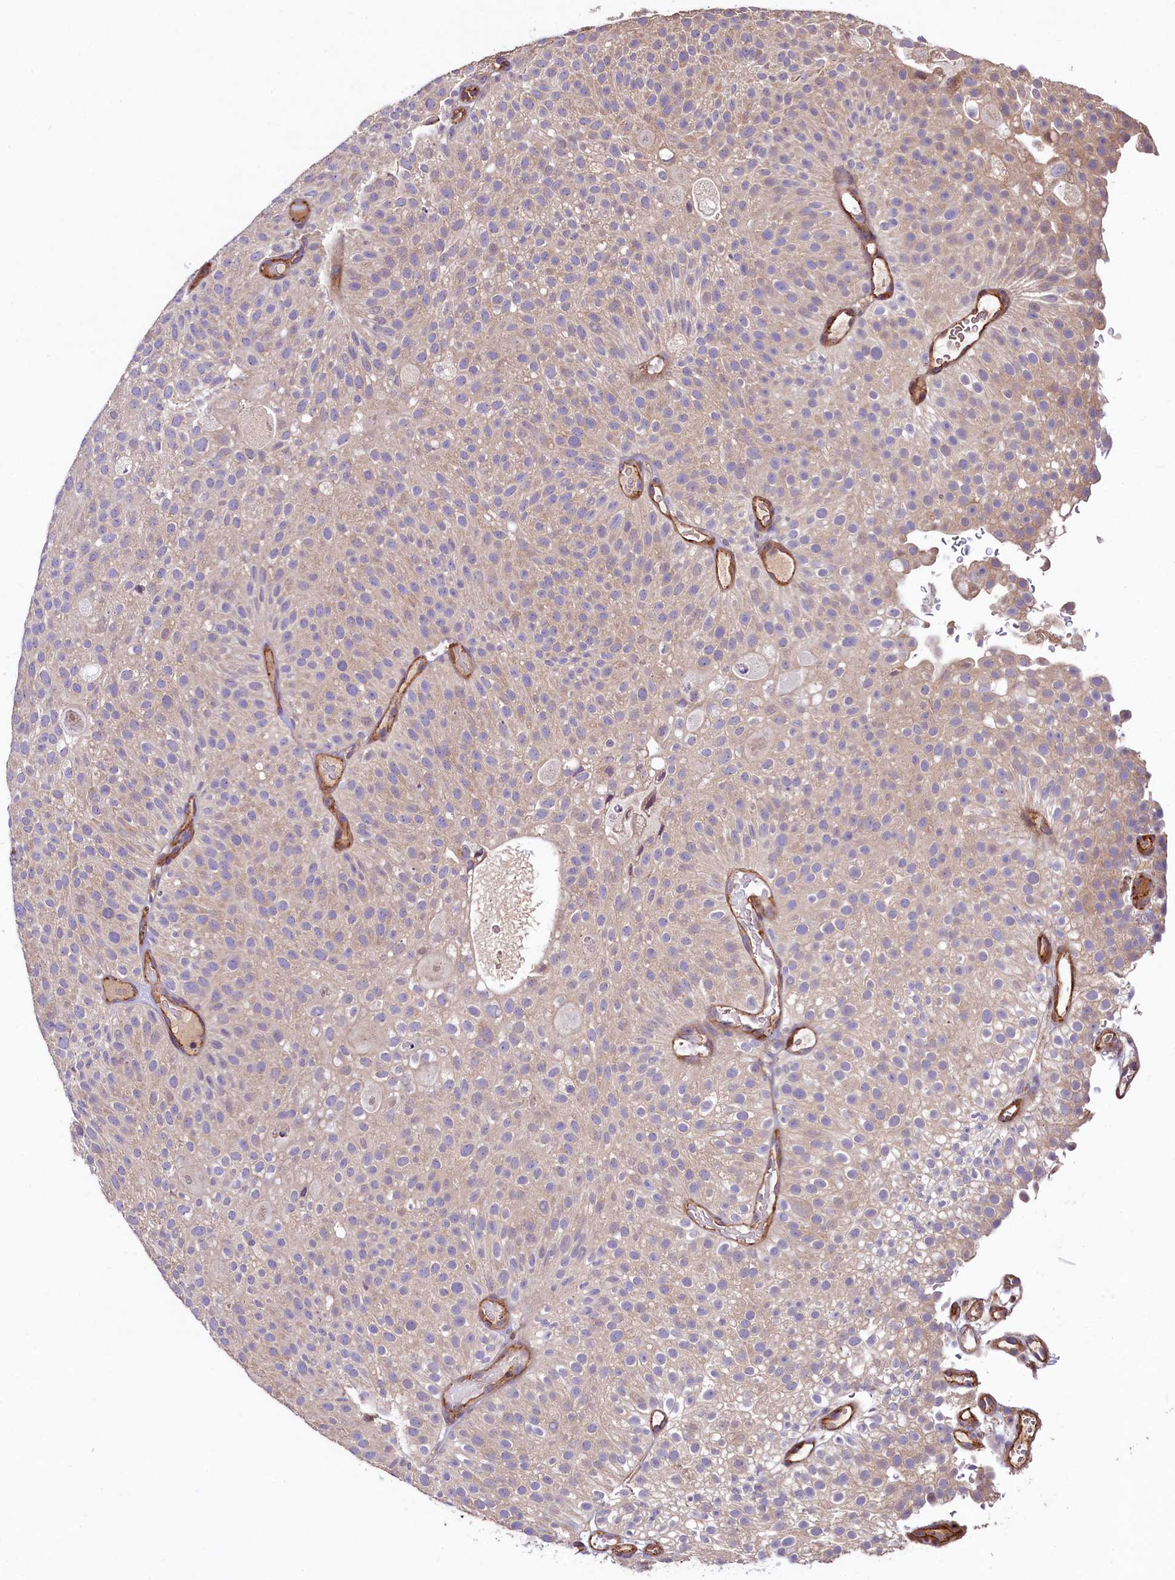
{"staining": {"intensity": "weak", "quantity": "<25%", "location": "cytoplasmic/membranous"}, "tissue": "urothelial cancer", "cell_type": "Tumor cells", "image_type": "cancer", "snomed": [{"axis": "morphology", "description": "Urothelial carcinoma, Low grade"}, {"axis": "topography", "description": "Urinary bladder"}], "caption": "This photomicrograph is of urothelial cancer stained with IHC to label a protein in brown with the nuclei are counter-stained blue. There is no staining in tumor cells. The staining was performed using DAB (3,3'-diaminobenzidine) to visualize the protein expression in brown, while the nuclei were stained in blue with hematoxylin (Magnification: 20x).", "gene": "KLHDC4", "patient": {"sex": "male", "age": 78}}